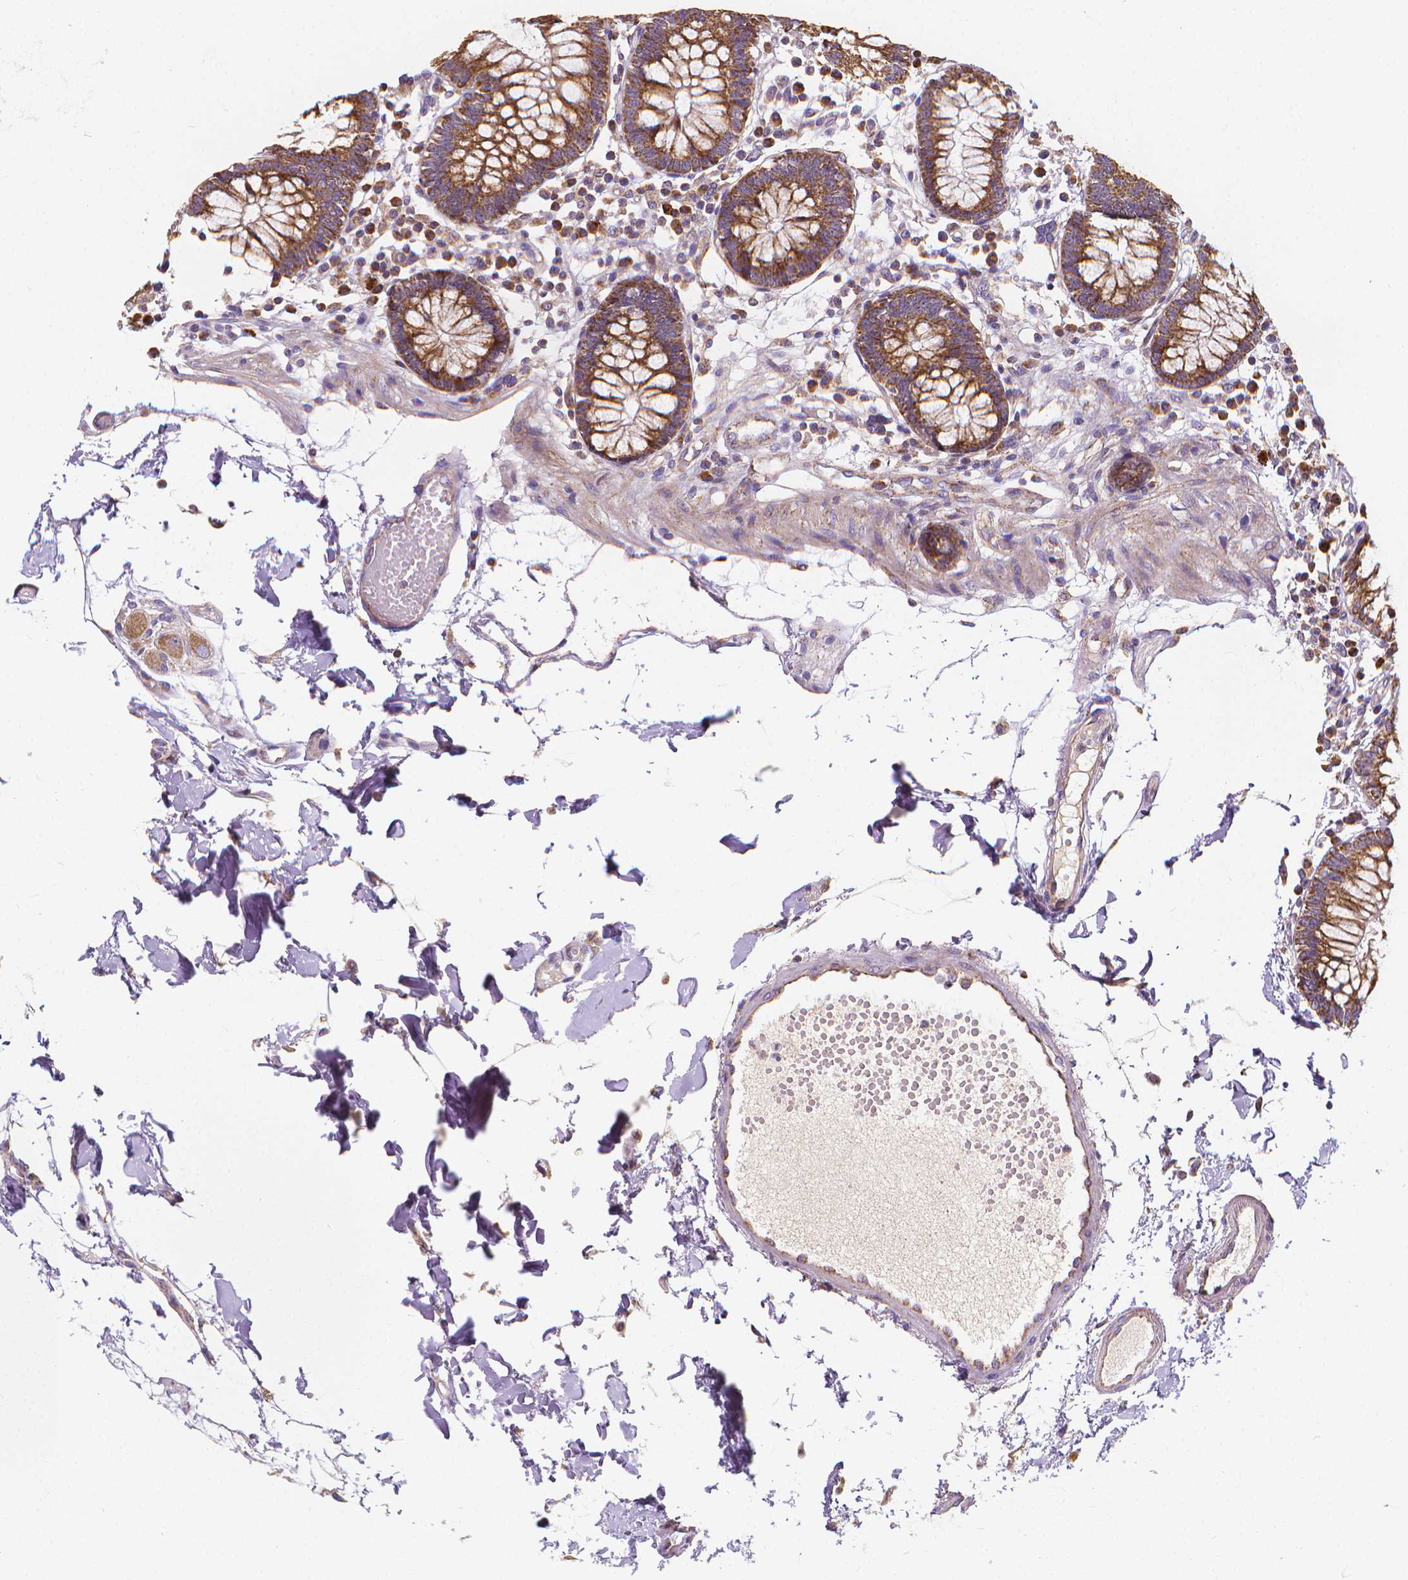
{"staining": {"intensity": "weak", "quantity": "25%-75%", "location": "cytoplasmic/membranous"}, "tissue": "colon", "cell_type": "Endothelial cells", "image_type": "normal", "snomed": [{"axis": "morphology", "description": "Normal tissue, NOS"}, {"axis": "morphology", "description": "Adenocarcinoma, NOS"}, {"axis": "topography", "description": "Colon"}], "caption": "Immunohistochemistry (IHC) histopathology image of benign colon: human colon stained using IHC displays low levels of weak protein expression localized specifically in the cytoplasmic/membranous of endothelial cells, appearing as a cytoplasmic/membranous brown color.", "gene": "SNCAIP", "patient": {"sex": "male", "age": 83}}